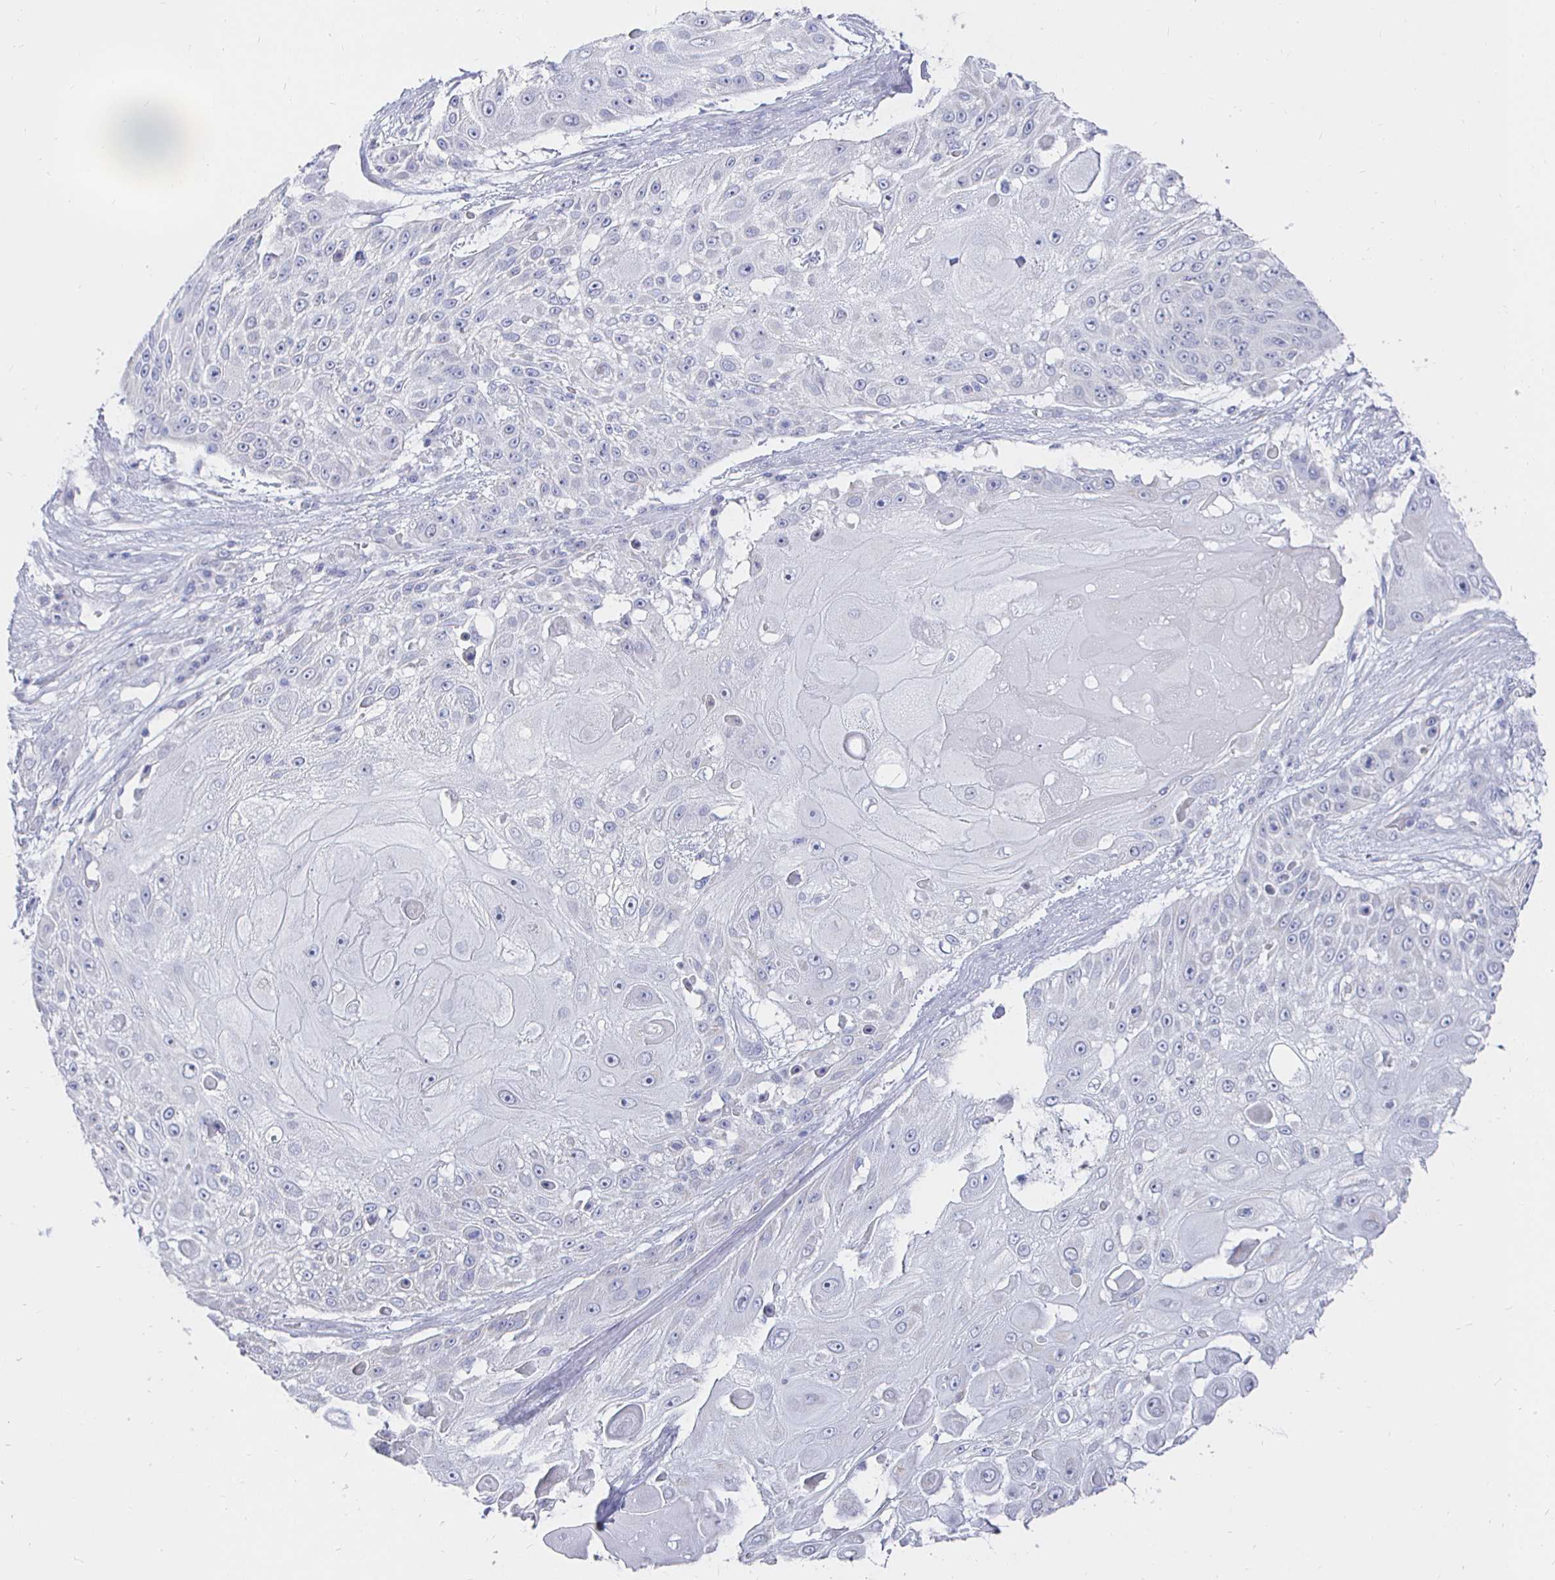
{"staining": {"intensity": "negative", "quantity": "none", "location": "none"}, "tissue": "skin cancer", "cell_type": "Tumor cells", "image_type": "cancer", "snomed": [{"axis": "morphology", "description": "Squamous cell carcinoma, NOS"}, {"axis": "topography", "description": "Skin"}], "caption": "Immunohistochemical staining of skin squamous cell carcinoma demonstrates no significant staining in tumor cells. (DAB immunohistochemistry (IHC) with hematoxylin counter stain).", "gene": "CR2", "patient": {"sex": "female", "age": 86}}